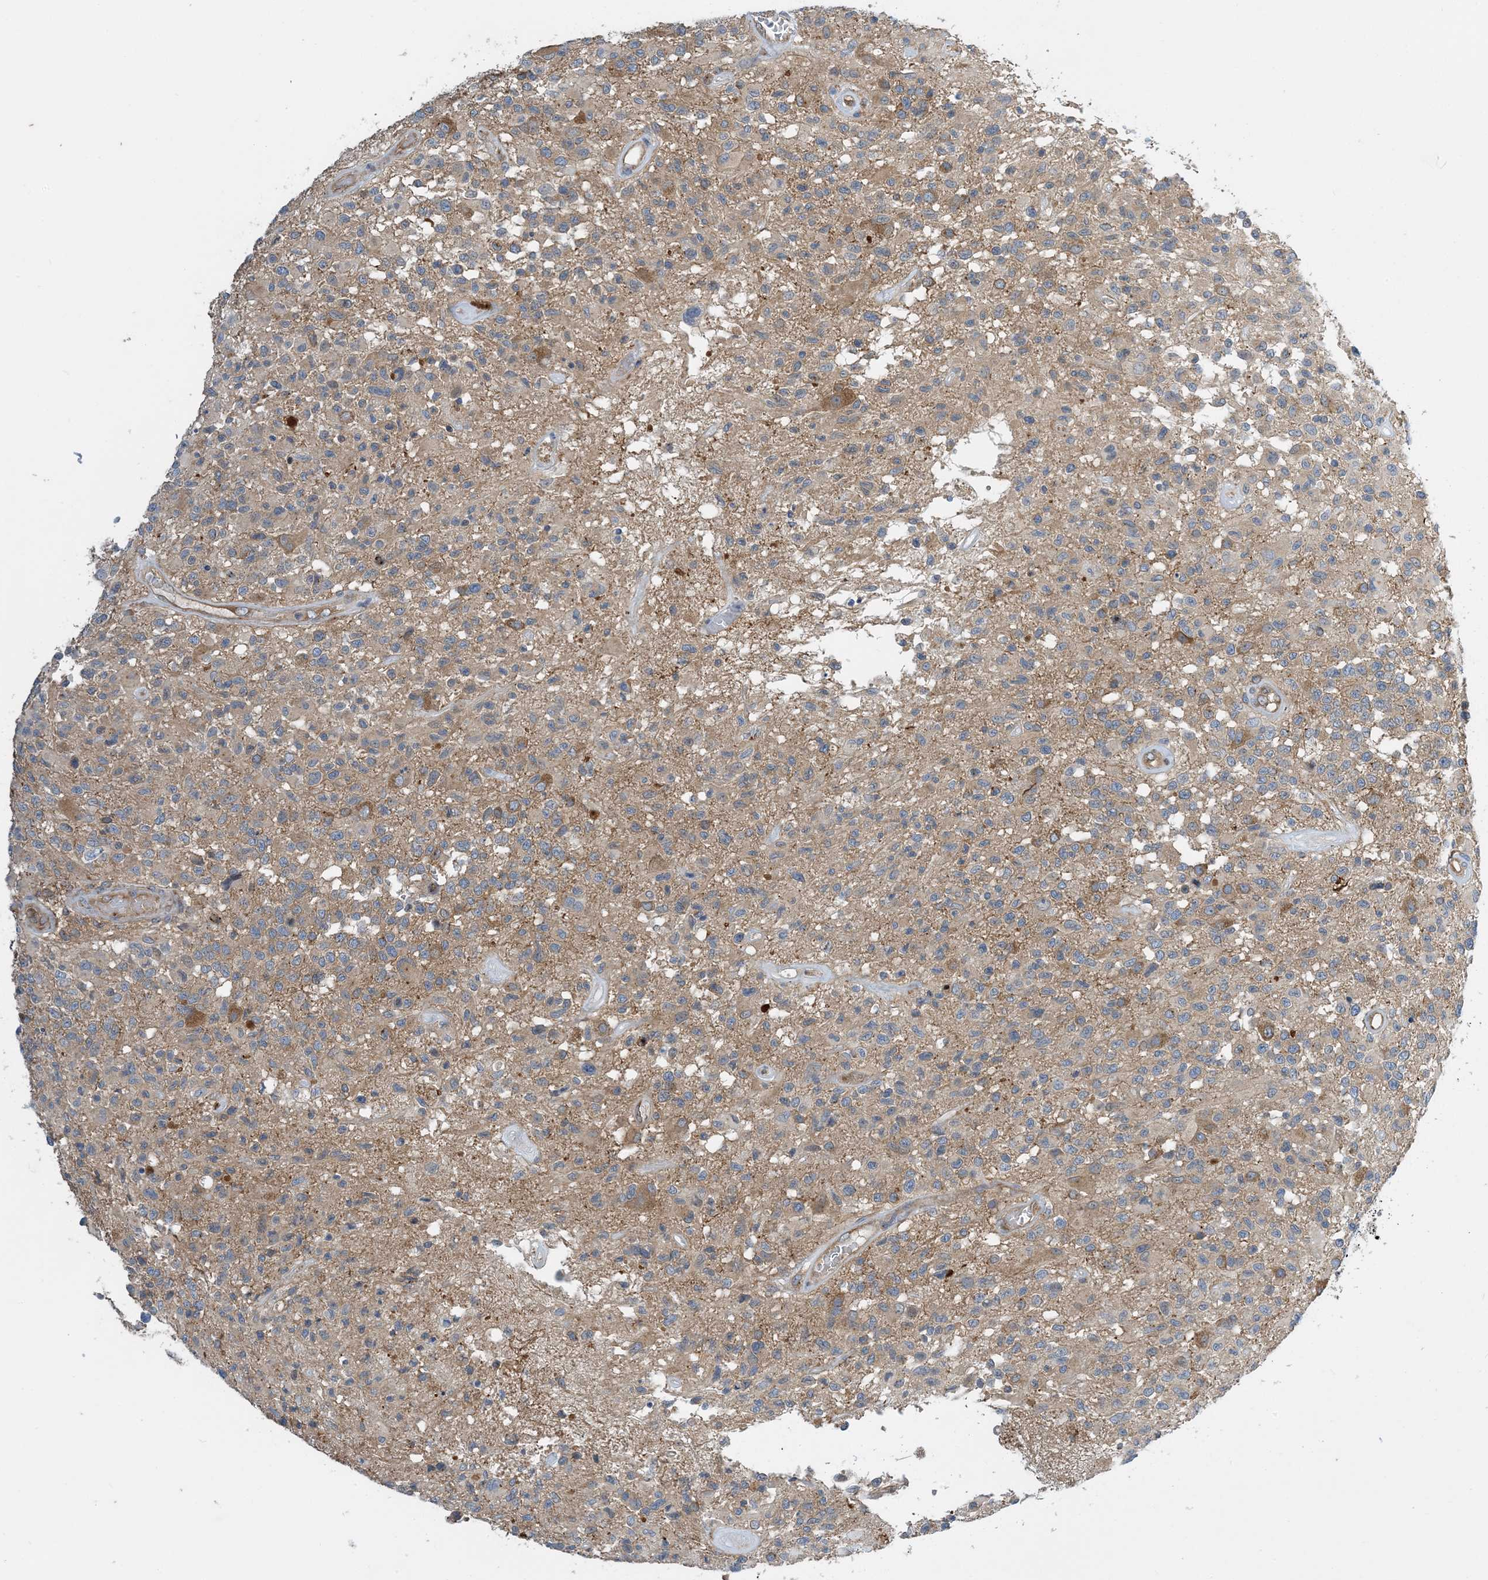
{"staining": {"intensity": "negative", "quantity": "none", "location": "none"}, "tissue": "glioma", "cell_type": "Tumor cells", "image_type": "cancer", "snomed": [{"axis": "morphology", "description": "Glioma, malignant, High grade"}, {"axis": "morphology", "description": "Glioblastoma, NOS"}, {"axis": "topography", "description": "Brain"}], "caption": "An image of glioblastoma stained for a protein shows no brown staining in tumor cells.", "gene": "SIDT1", "patient": {"sex": "male", "age": 60}}